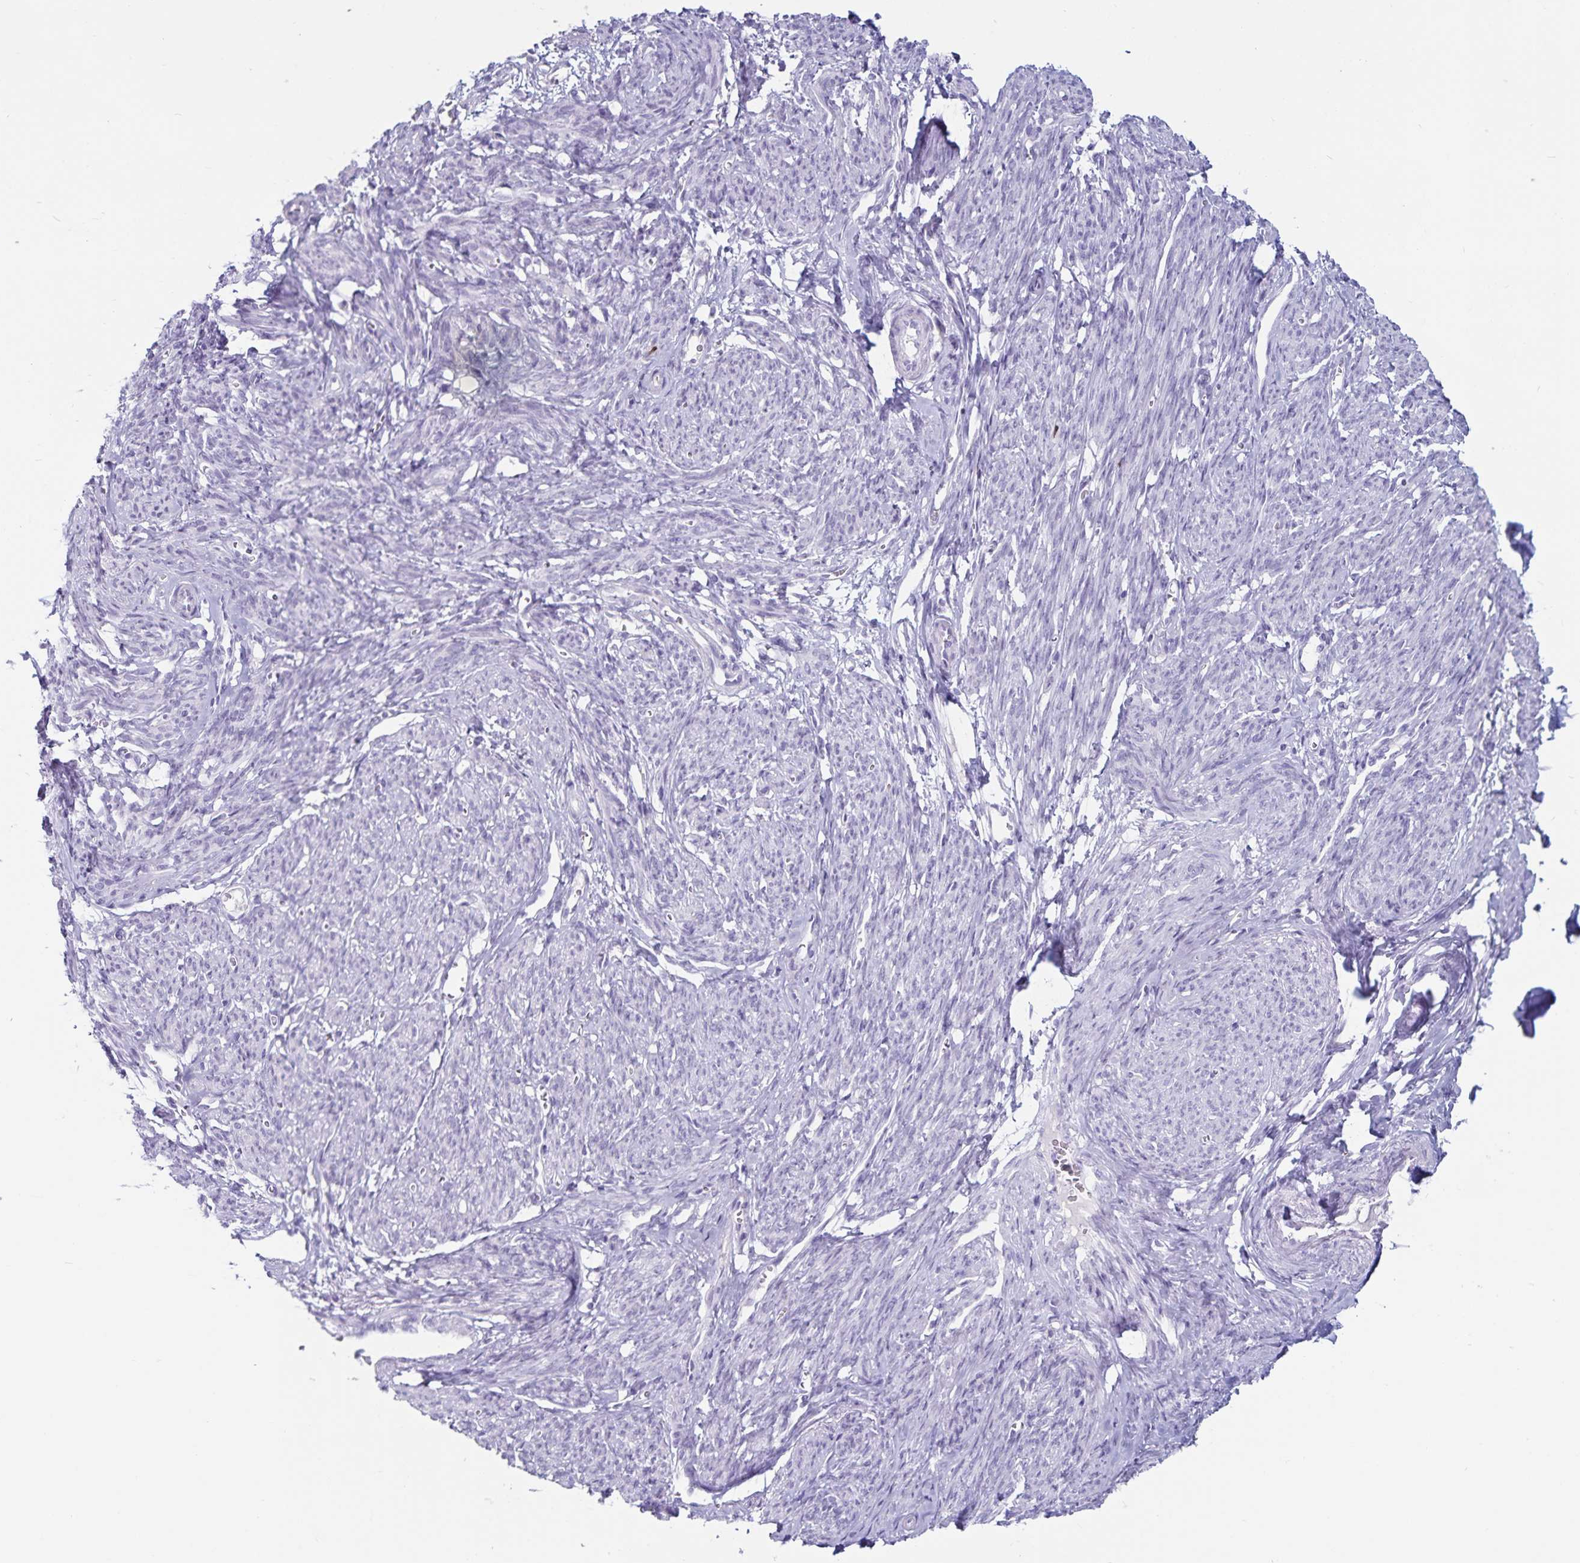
{"staining": {"intensity": "negative", "quantity": "none", "location": "none"}, "tissue": "smooth muscle", "cell_type": "Smooth muscle cells", "image_type": "normal", "snomed": [{"axis": "morphology", "description": "Normal tissue, NOS"}, {"axis": "topography", "description": "Smooth muscle"}], "caption": "Smooth muscle cells are negative for protein expression in unremarkable human smooth muscle. (Immunohistochemistry, brightfield microscopy, high magnification).", "gene": "GNLY", "patient": {"sex": "female", "age": 65}}